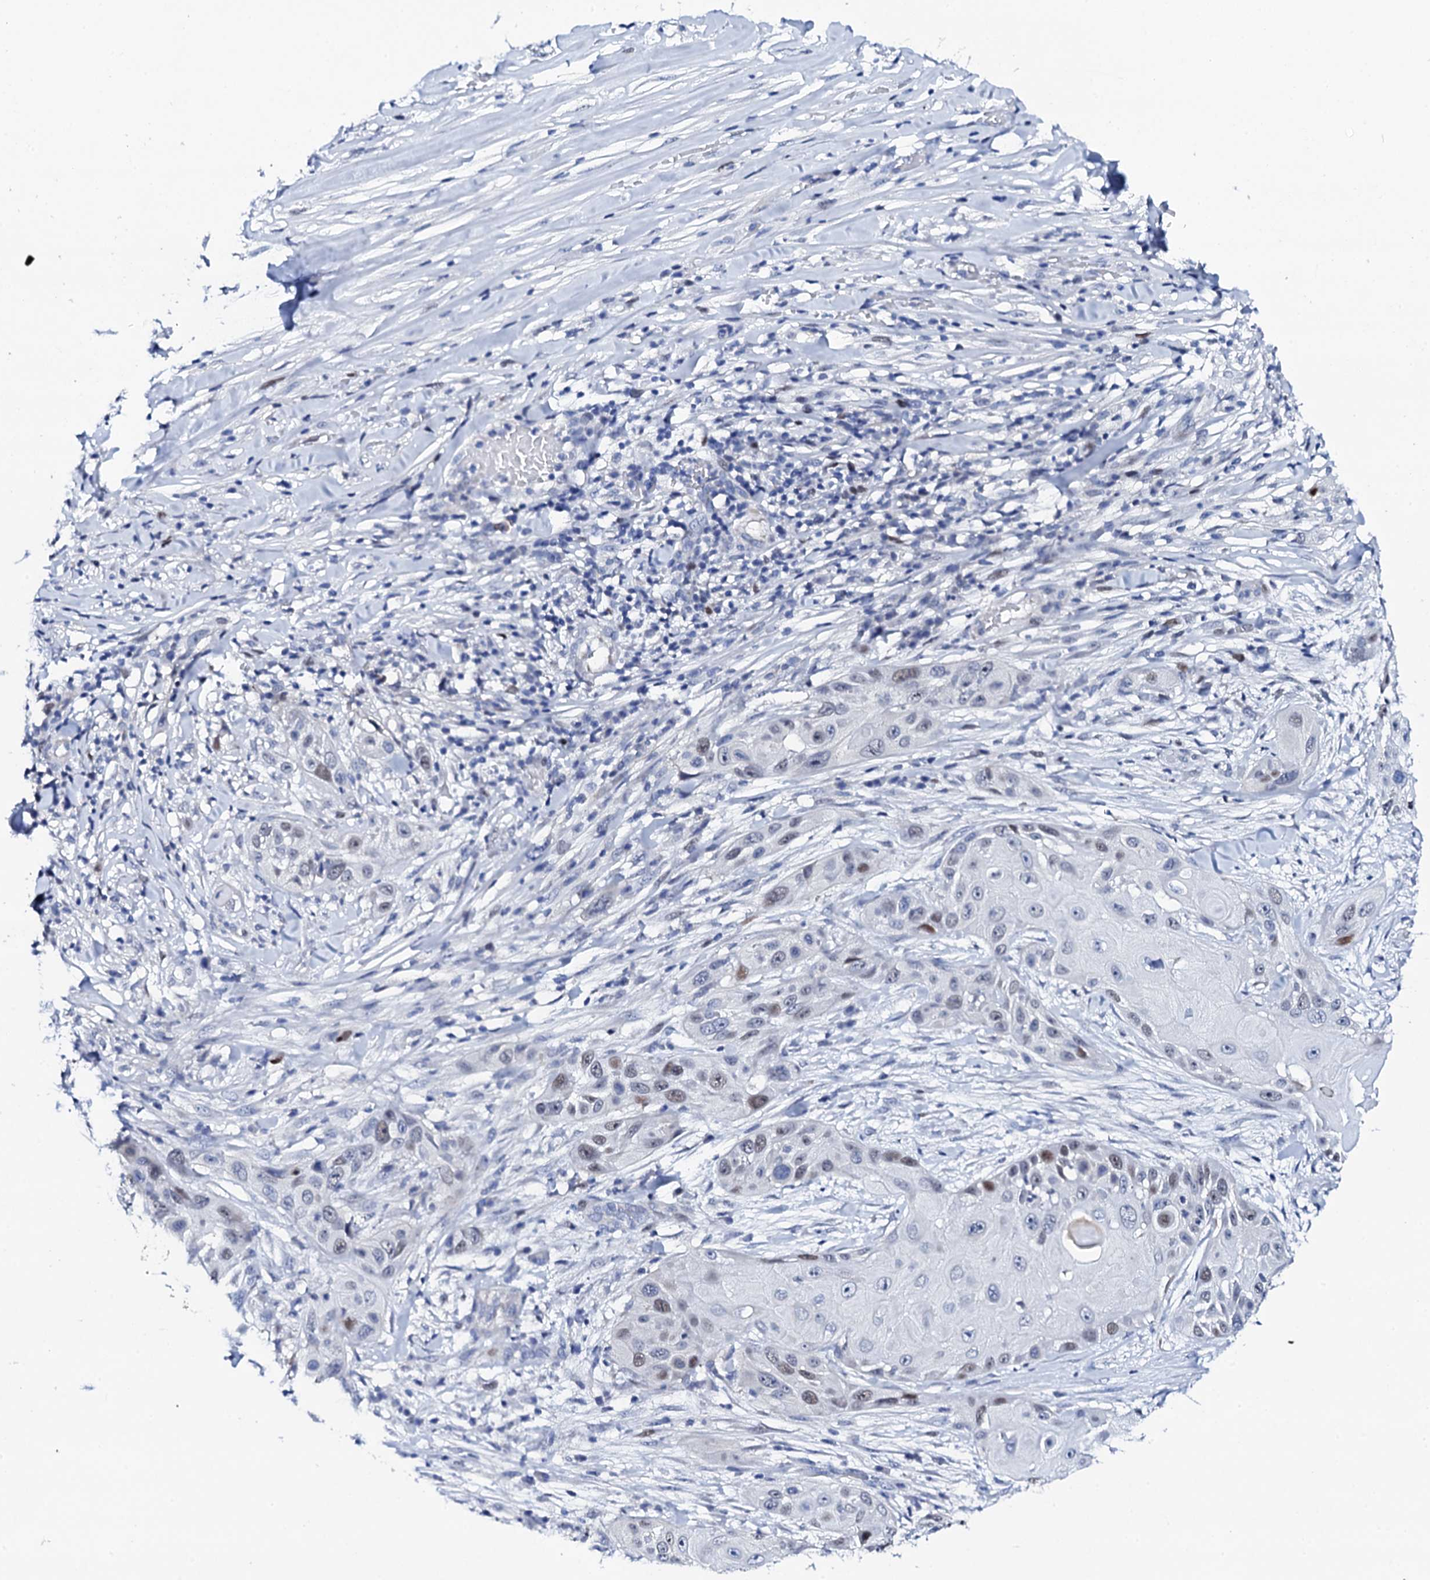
{"staining": {"intensity": "moderate", "quantity": "<25%", "location": "nuclear"}, "tissue": "skin cancer", "cell_type": "Tumor cells", "image_type": "cancer", "snomed": [{"axis": "morphology", "description": "Squamous cell carcinoma, NOS"}, {"axis": "topography", "description": "Skin"}], "caption": "Immunohistochemistry (IHC) staining of skin cancer, which shows low levels of moderate nuclear positivity in approximately <25% of tumor cells indicating moderate nuclear protein positivity. The staining was performed using DAB (3,3'-diaminobenzidine) (brown) for protein detection and nuclei were counterstained in hematoxylin (blue).", "gene": "NUDT13", "patient": {"sex": "female", "age": 44}}